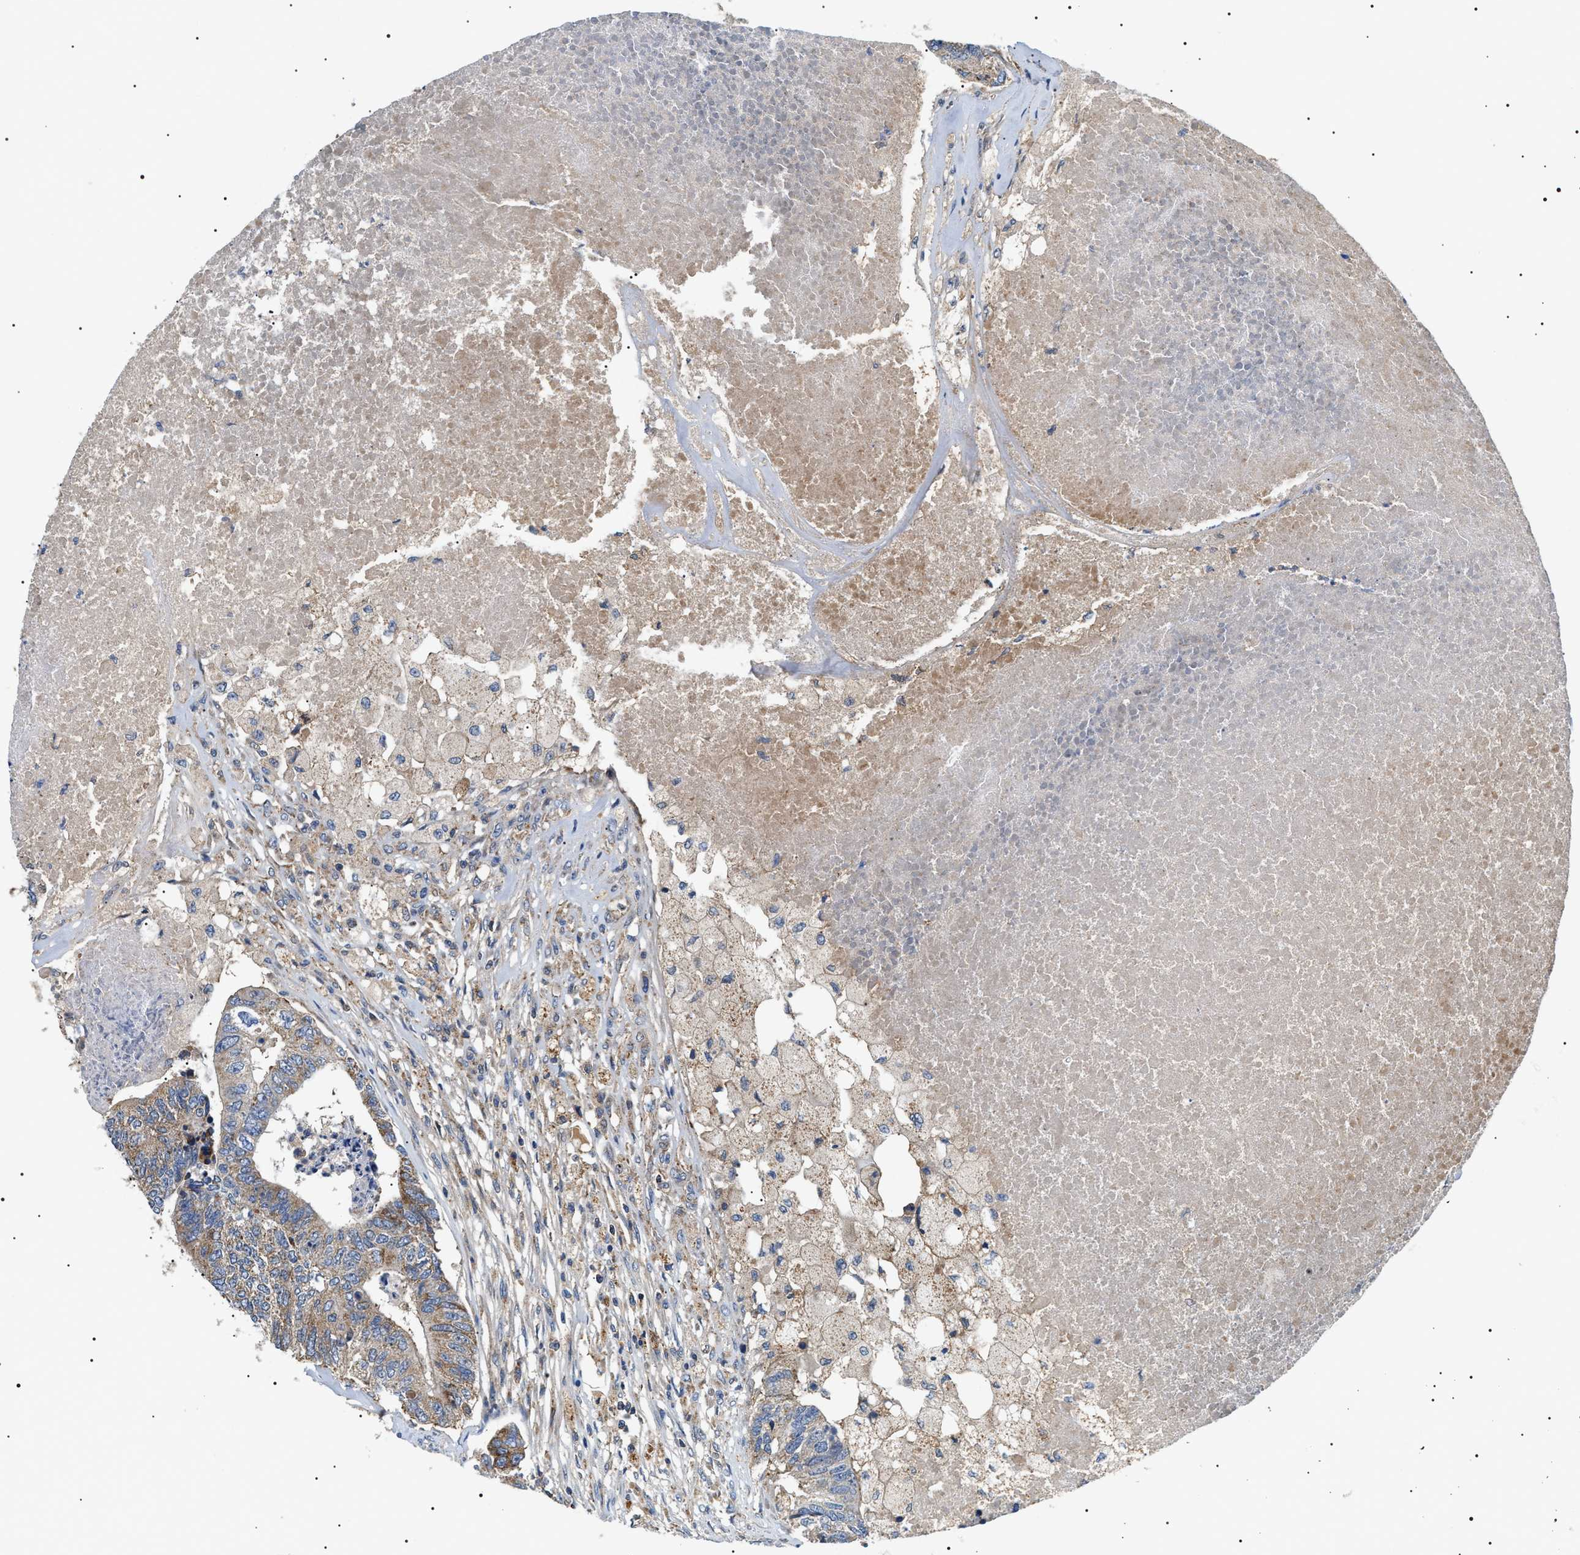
{"staining": {"intensity": "moderate", "quantity": ">75%", "location": "cytoplasmic/membranous"}, "tissue": "colorectal cancer", "cell_type": "Tumor cells", "image_type": "cancer", "snomed": [{"axis": "morphology", "description": "Adenocarcinoma, NOS"}, {"axis": "topography", "description": "Colon"}], "caption": "DAB (3,3'-diaminobenzidine) immunohistochemical staining of colorectal cancer demonstrates moderate cytoplasmic/membranous protein staining in about >75% of tumor cells.", "gene": "OXSM", "patient": {"sex": "female", "age": 67}}